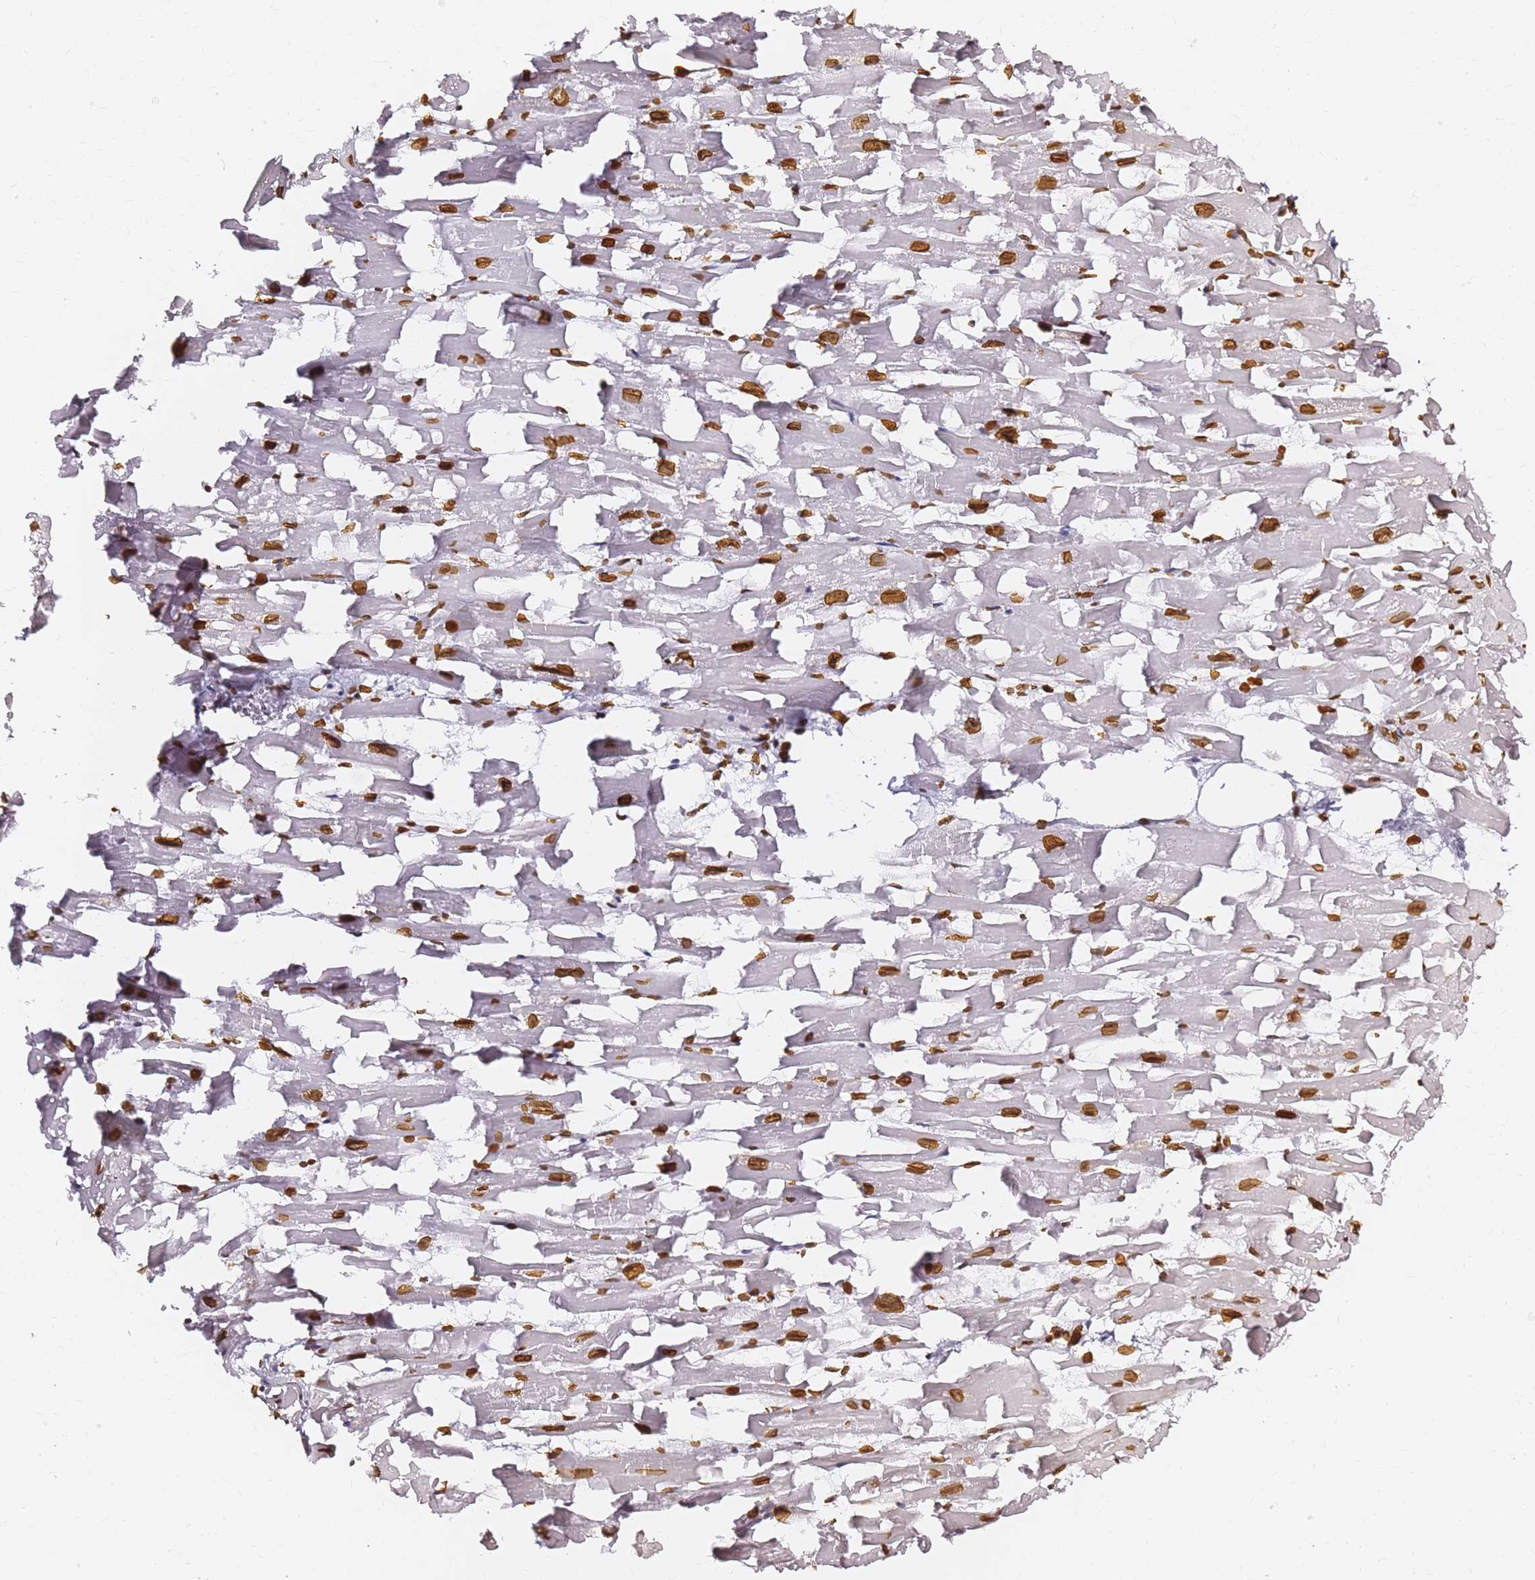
{"staining": {"intensity": "strong", "quantity": ">75%", "location": "cytoplasmic/membranous,nuclear"}, "tissue": "heart muscle", "cell_type": "Cardiomyocytes", "image_type": "normal", "snomed": [{"axis": "morphology", "description": "Normal tissue, NOS"}, {"axis": "topography", "description": "Heart"}], "caption": "Immunohistochemistry (IHC) (DAB (3,3'-diaminobenzidine)) staining of unremarkable heart muscle exhibits strong cytoplasmic/membranous,nuclear protein staining in approximately >75% of cardiomyocytes. Immunohistochemistry stains the protein in brown and the nuclei are stained blue.", "gene": "C6orf141", "patient": {"sex": "female", "age": 64}}